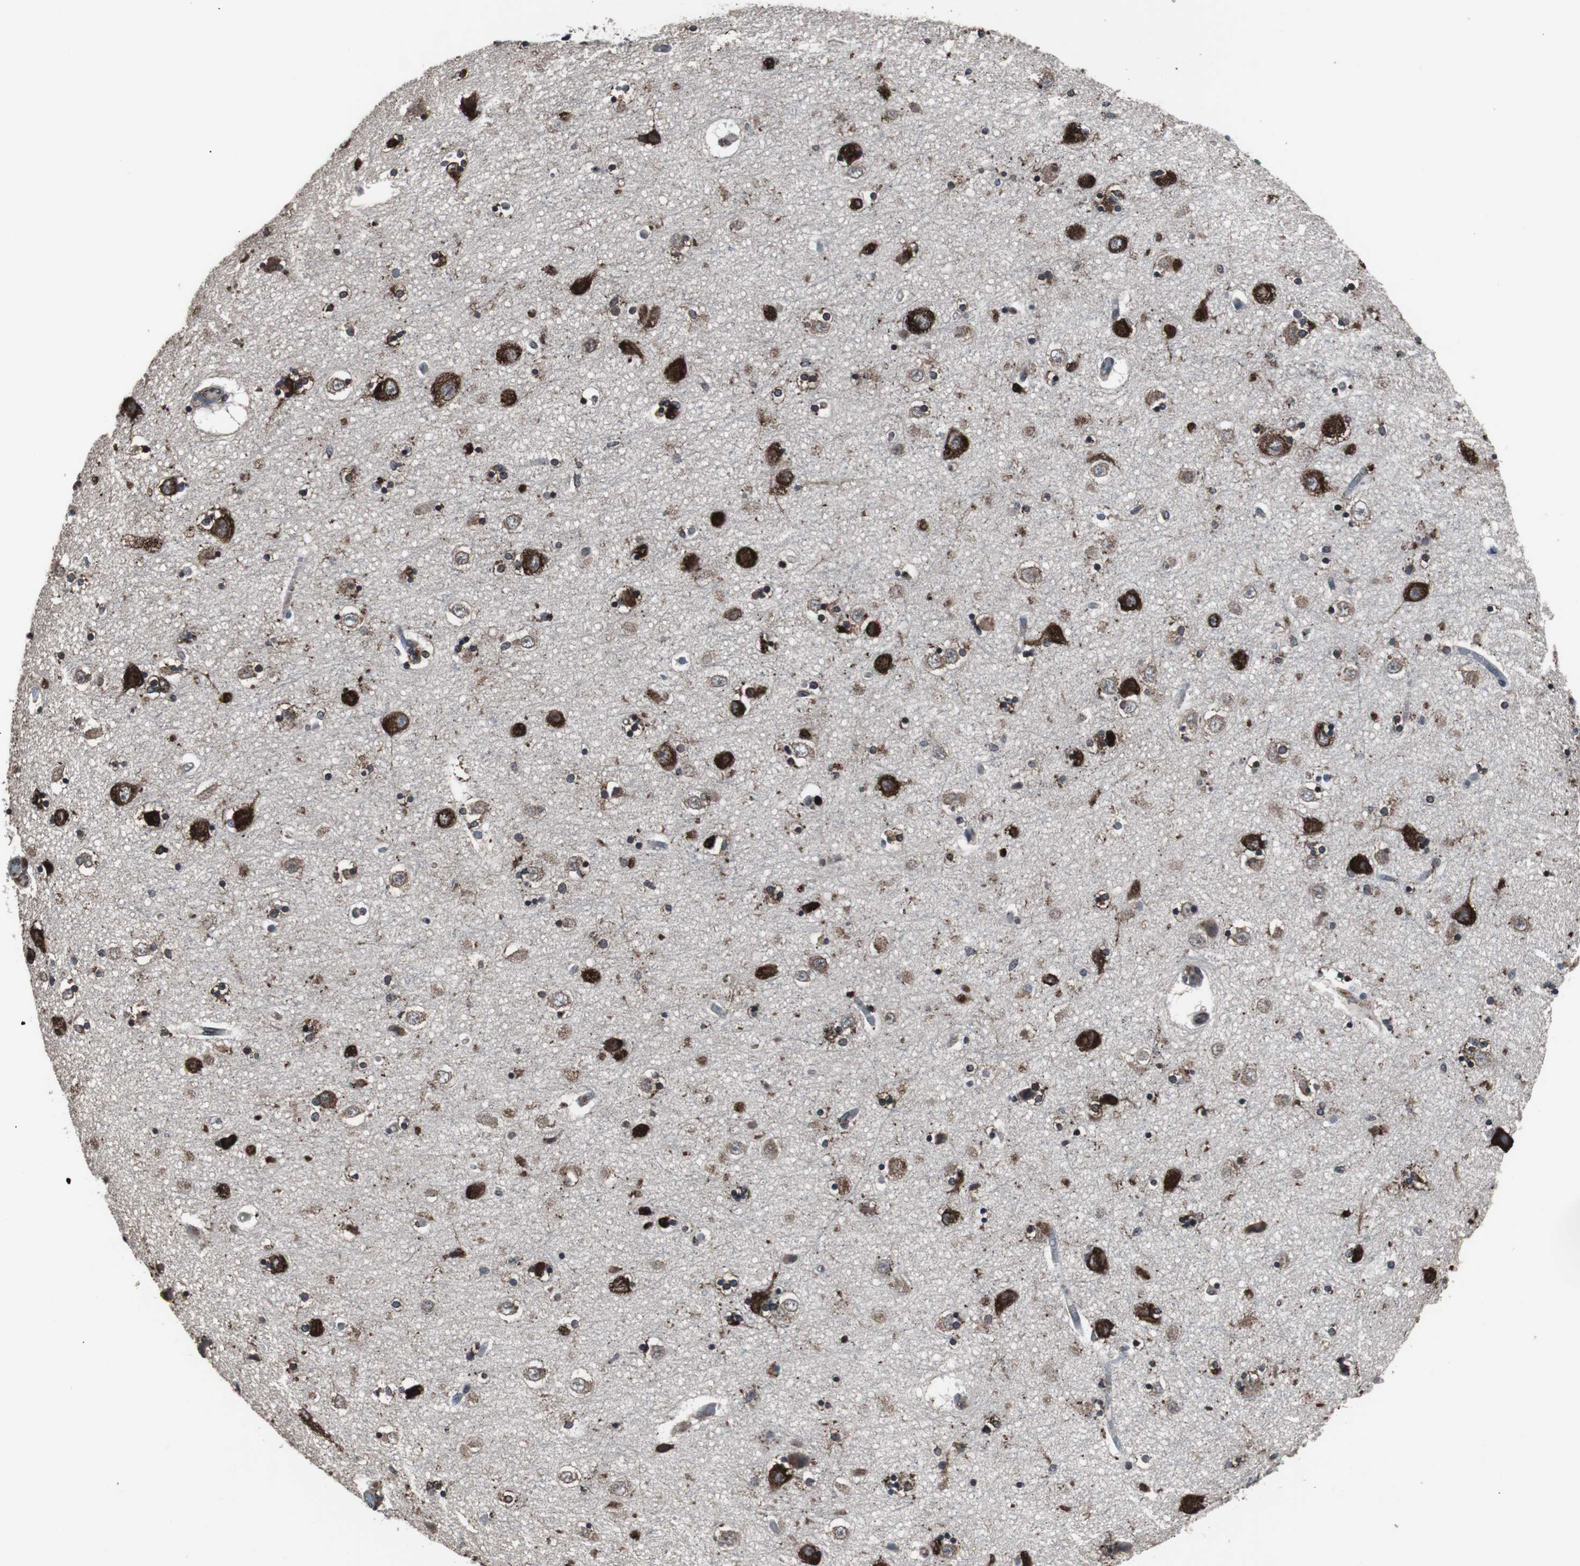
{"staining": {"intensity": "strong", "quantity": ">75%", "location": "cytoplasmic/membranous,nuclear"}, "tissue": "hippocampus", "cell_type": "Glial cells", "image_type": "normal", "snomed": [{"axis": "morphology", "description": "Normal tissue, NOS"}, {"axis": "topography", "description": "Hippocampus"}], "caption": "Hippocampus stained for a protein exhibits strong cytoplasmic/membranous,nuclear positivity in glial cells.", "gene": "USP10", "patient": {"sex": "female", "age": 54}}